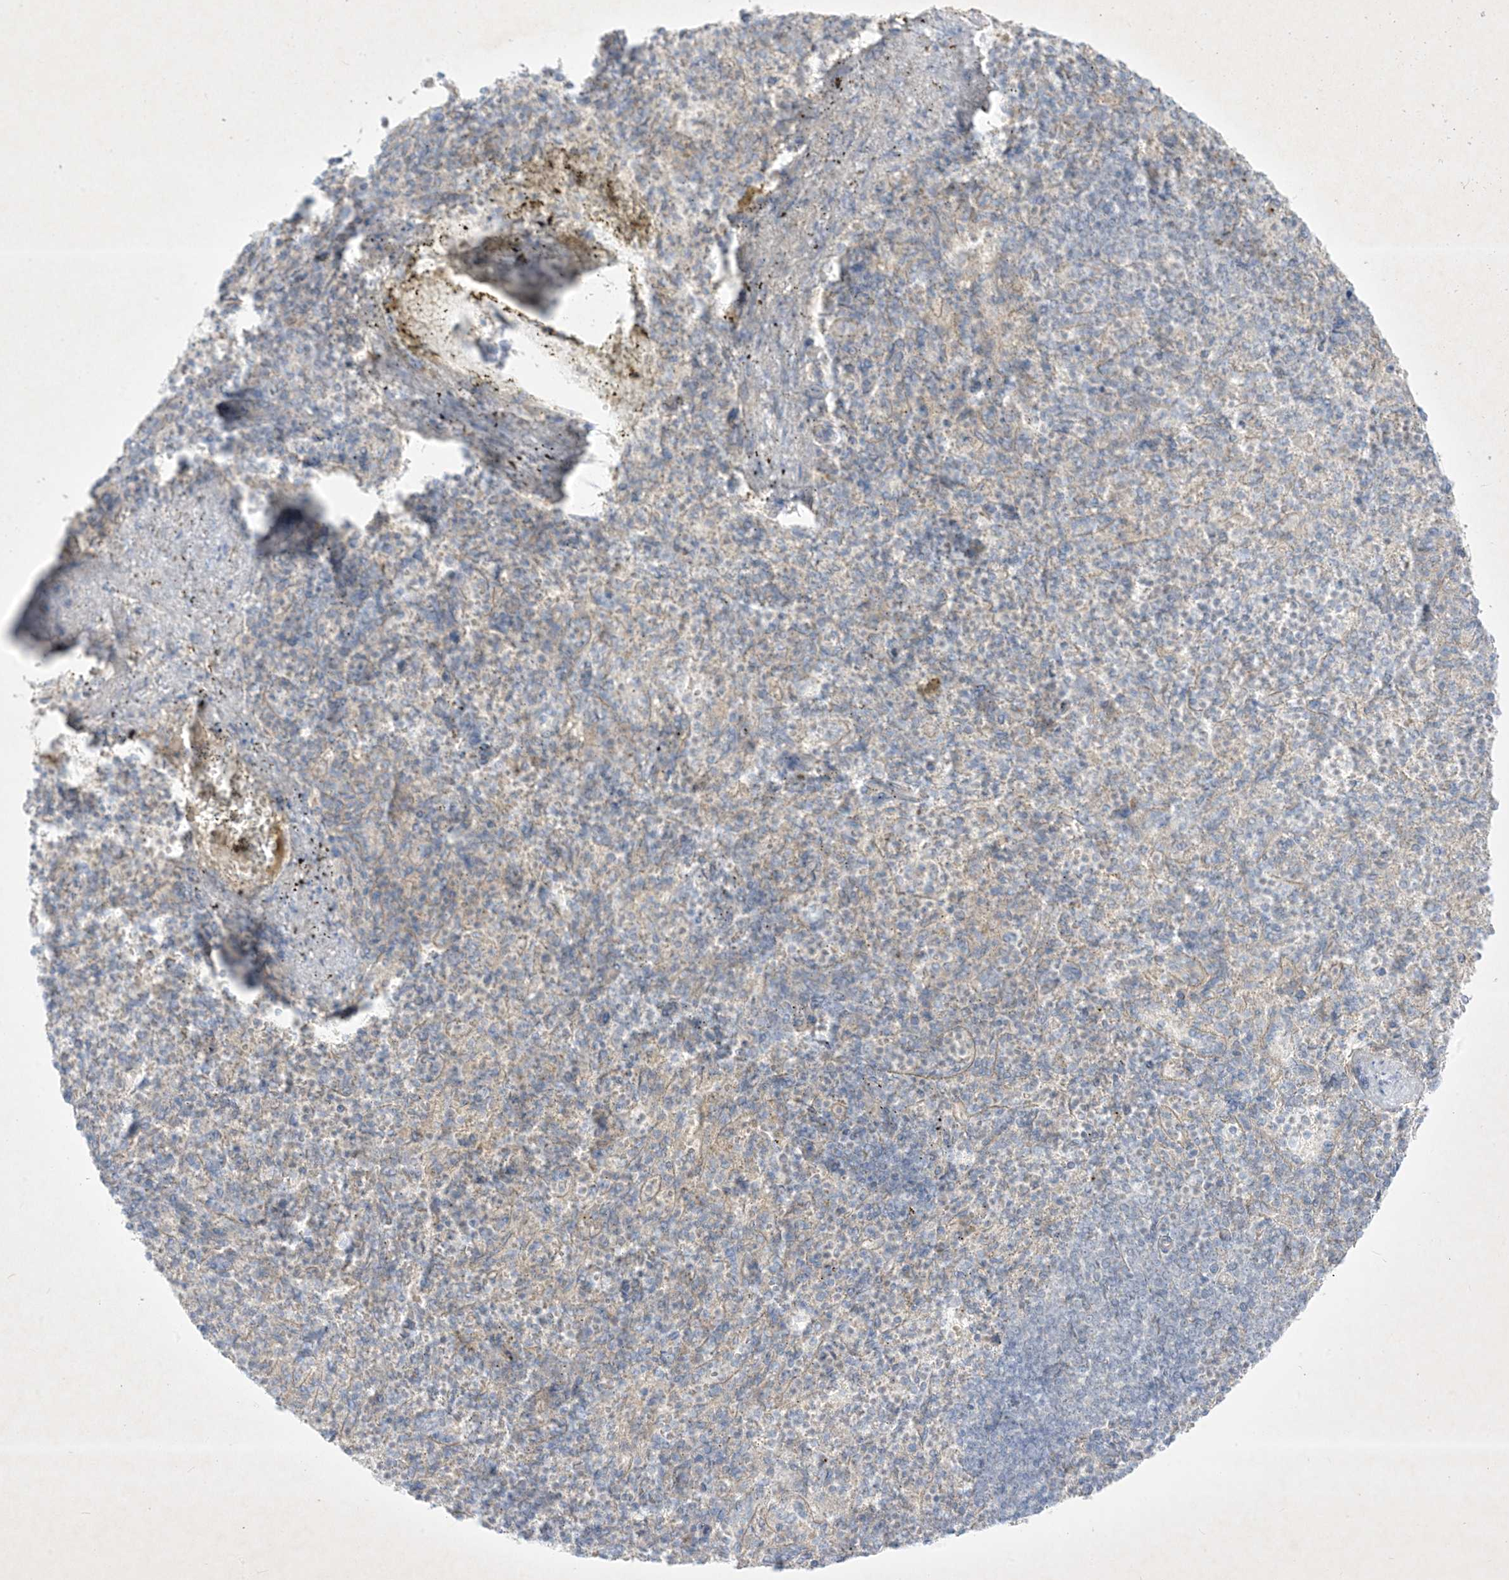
{"staining": {"intensity": "negative", "quantity": "none", "location": "none"}, "tissue": "spleen", "cell_type": "Cells in red pulp", "image_type": "normal", "snomed": [{"axis": "morphology", "description": "Normal tissue, NOS"}, {"axis": "topography", "description": "Spleen"}], "caption": "There is no significant staining in cells in red pulp of spleen. (DAB immunohistochemistry (IHC) visualized using brightfield microscopy, high magnification).", "gene": "PLEKHA3", "patient": {"sex": "female", "age": 74}}